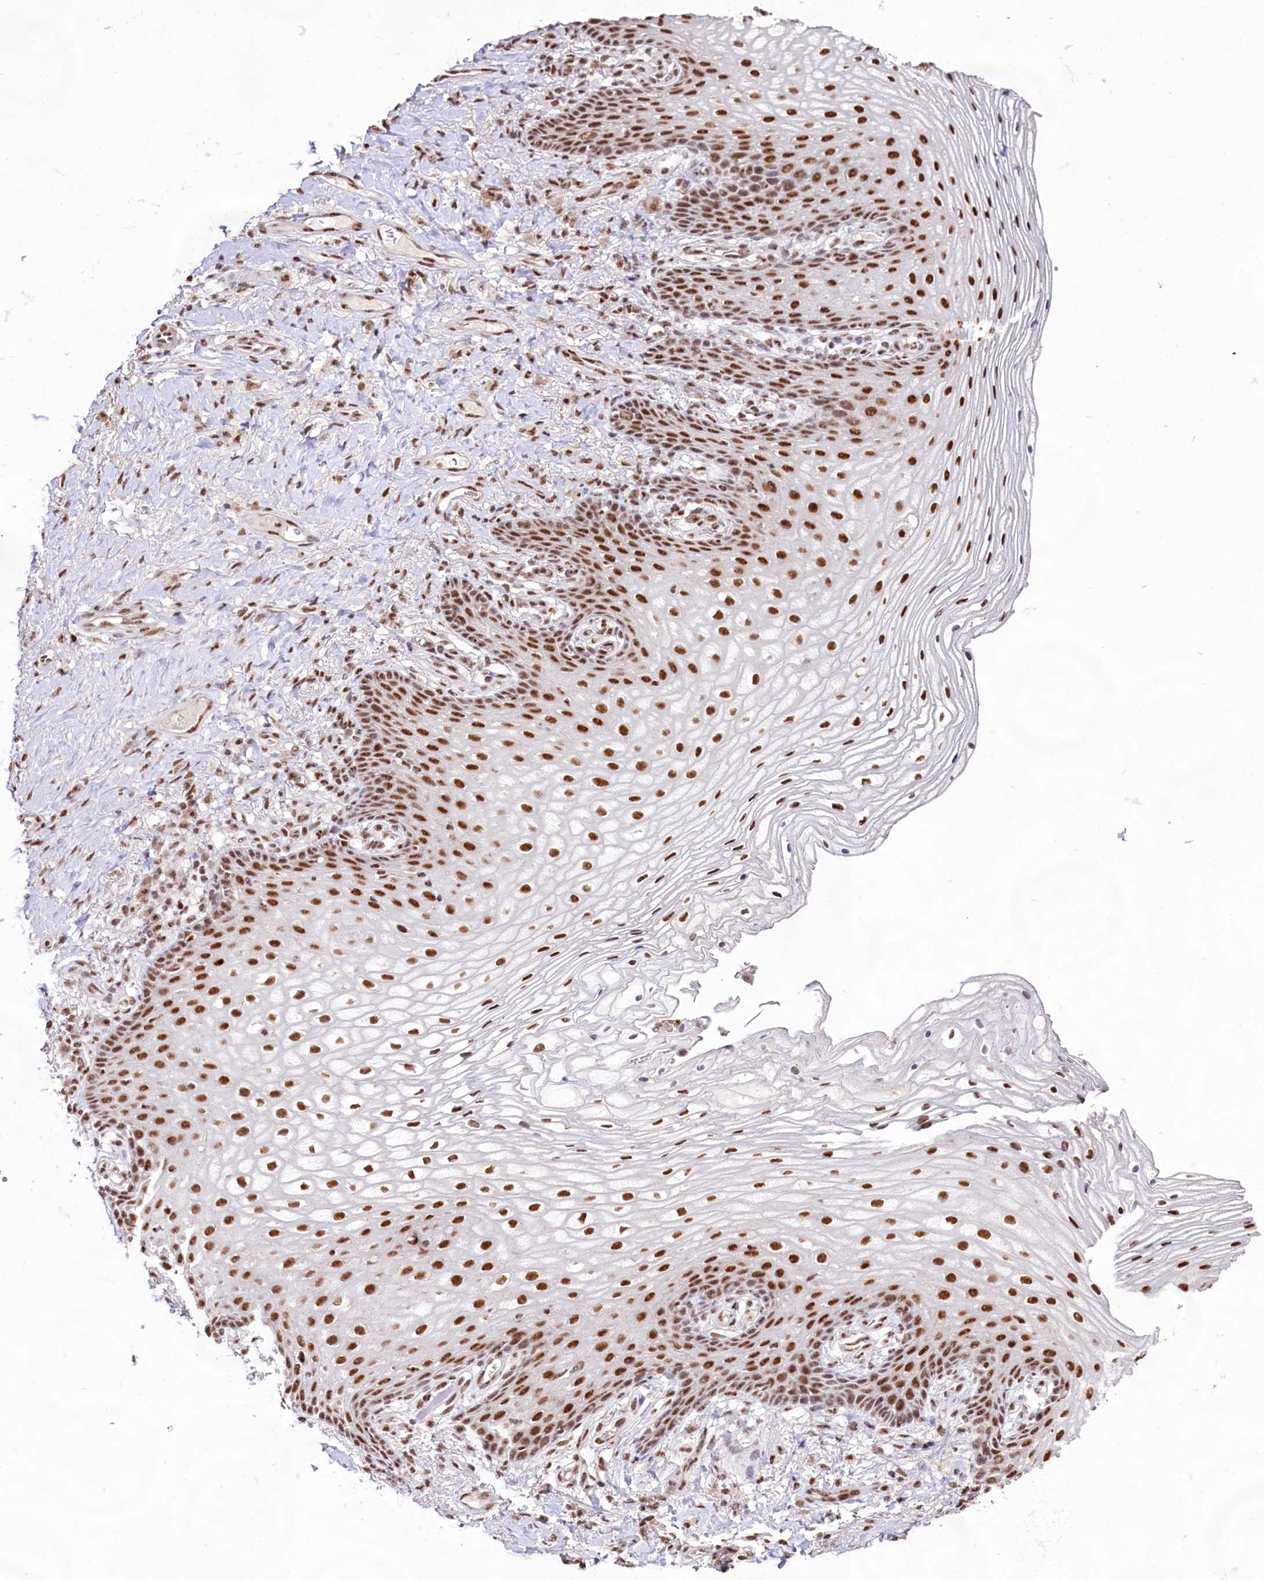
{"staining": {"intensity": "strong", "quantity": ">75%", "location": "nuclear"}, "tissue": "vagina", "cell_type": "Squamous epithelial cells", "image_type": "normal", "snomed": [{"axis": "morphology", "description": "Normal tissue, NOS"}, {"axis": "topography", "description": "Vagina"}], "caption": "Immunohistochemistry (IHC) of normal vagina demonstrates high levels of strong nuclear positivity in approximately >75% of squamous epithelial cells. Using DAB (brown) and hematoxylin (blue) stains, captured at high magnification using brightfield microscopy.", "gene": "HIRA", "patient": {"sex": "female", "age": 60}}